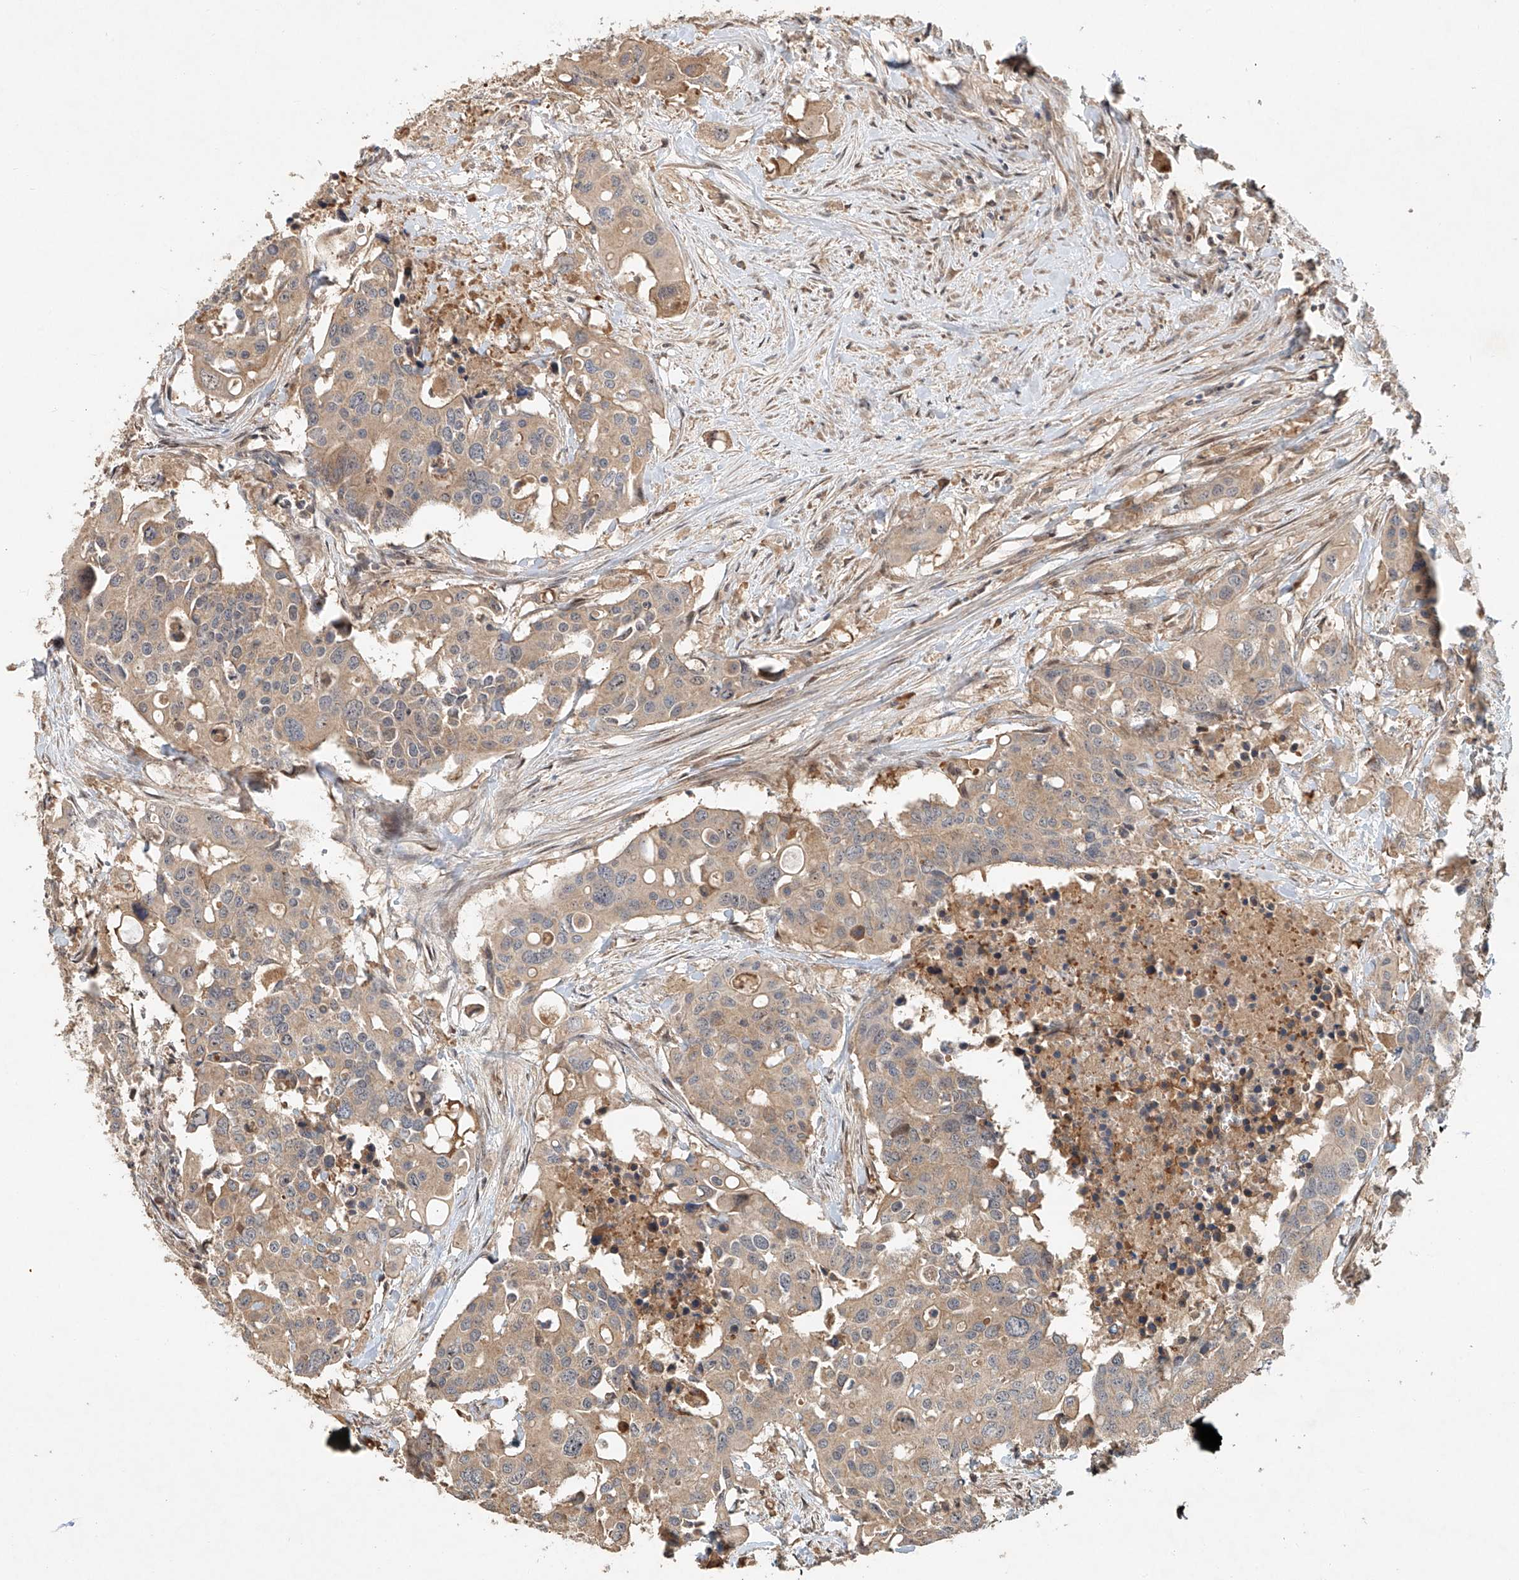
{"staining": {"intensity": "weak", "quantity": ">75%", "location": "cytoplasmic/membranous"}, "tissue": "colorectal cancer", "cell_type": "Tumor cells", "image_type": "cancer", "snomed": [{"axis": "morphology", "description": "Adenocarcinoma, NOS"}, {"axis": "topography", "description": "Colon"}], "caption": "A micrograph of adenocarcinoma (colorectal) stained for a protein reveals weak cytoplasmic/membranous brown staining in tumor cells. (DAB (3,3'-diaminobenzidine) IHC with brightfield microscopy, high magnification).", "gene": "TMEM61", "patient": {"sex": "male", "age": 77}}